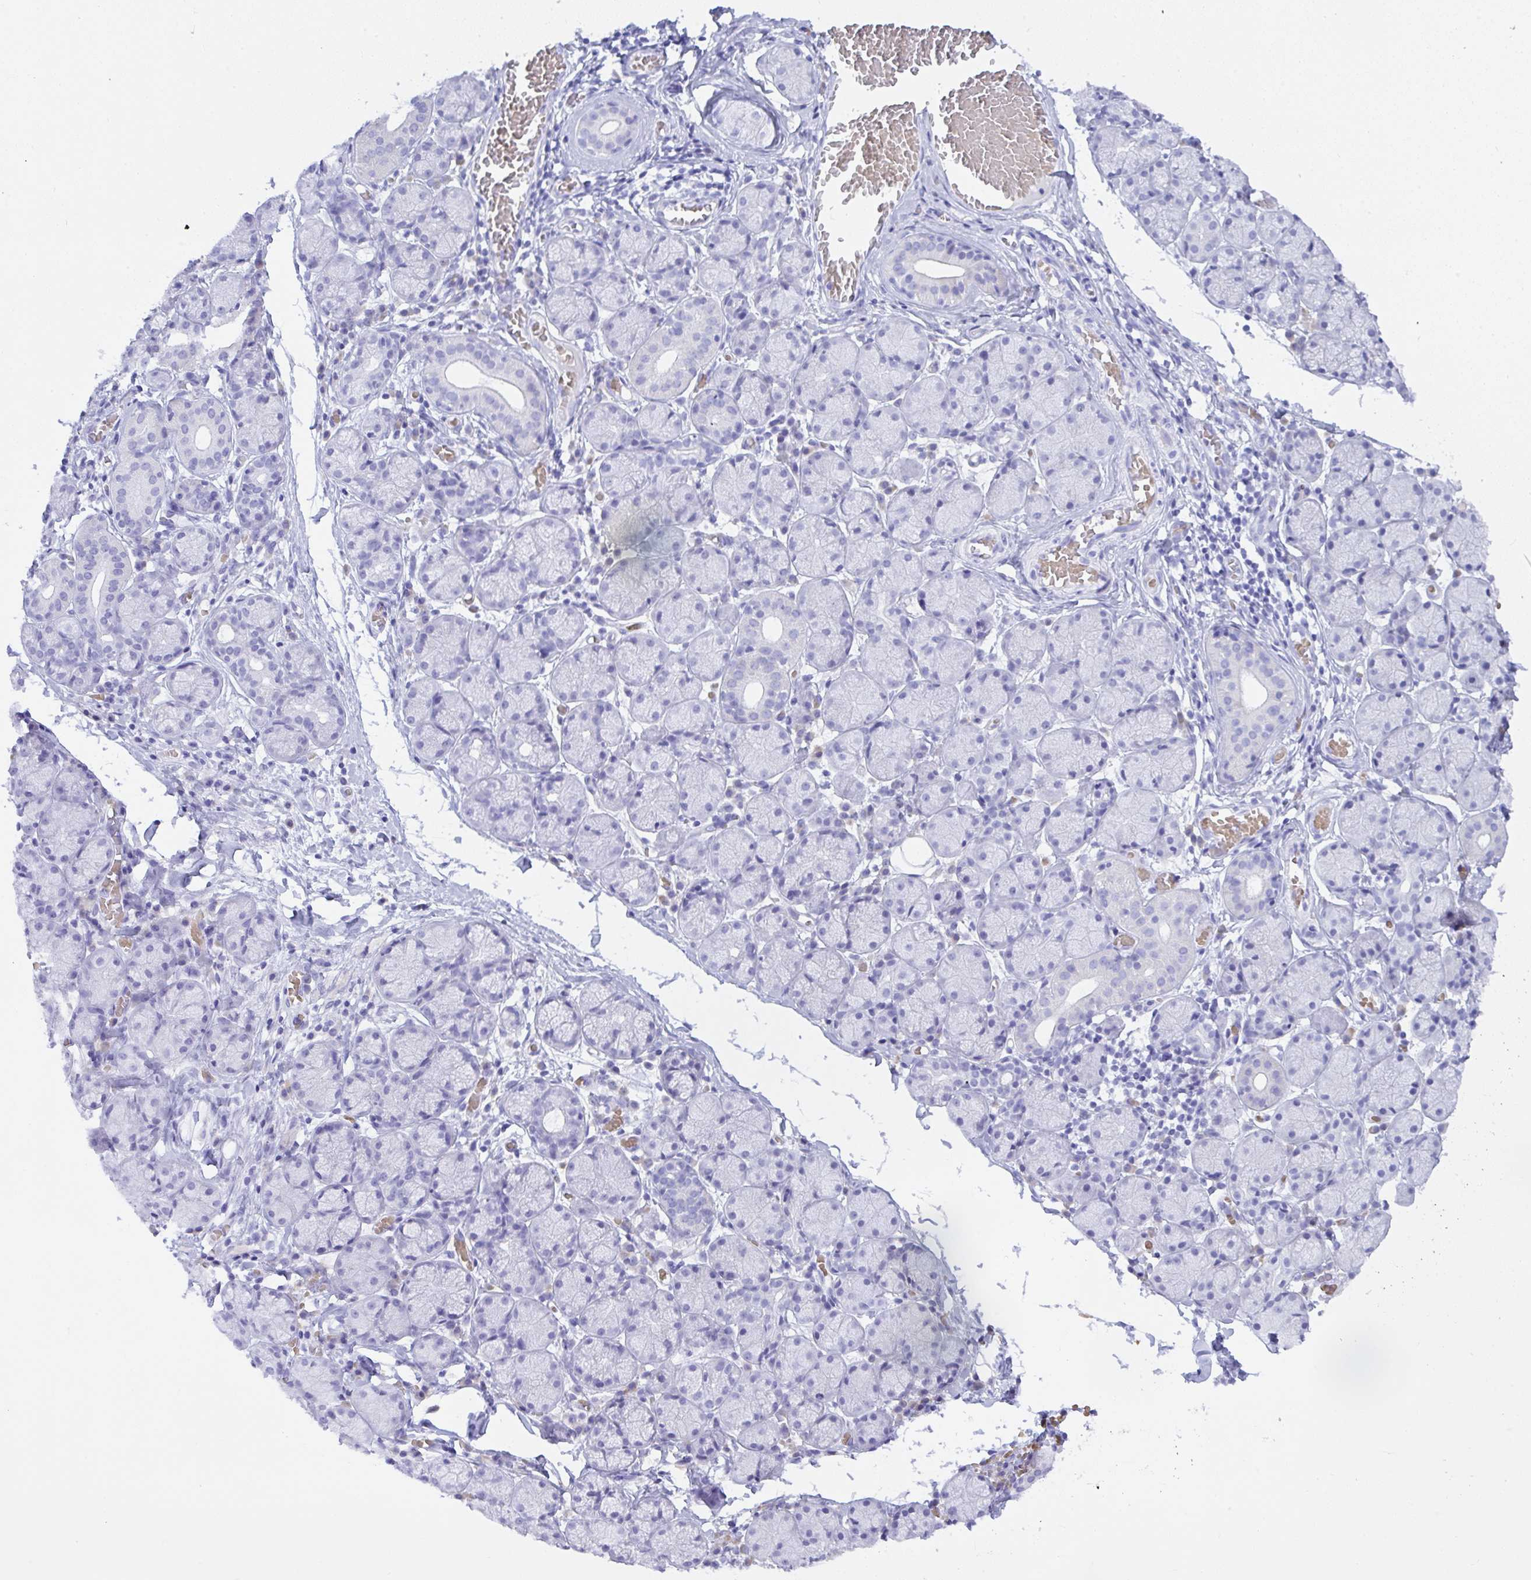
{"staining": {"intensity": "negative", "quantity": "none", "location": "none"}, "tissue": "salivary gland", "cell_type": "Glandular cells", "image_type": "normal", "snomed": [{"axis": "morphology", "description": "Normal tissue, NOS"}, {"axis": "topography", "description": "Salivary gland"}], "caption": "Glandular cells are negative for brown protein staining in benign salivary gland. The staining was performed using DAB to visualize the protein expression in brown, while the nuclei were stained in blue with hematoxylin (Magnification: 20x).", "gene": "SEL1L2", "patient": {"sex": "female", "age": 24}}